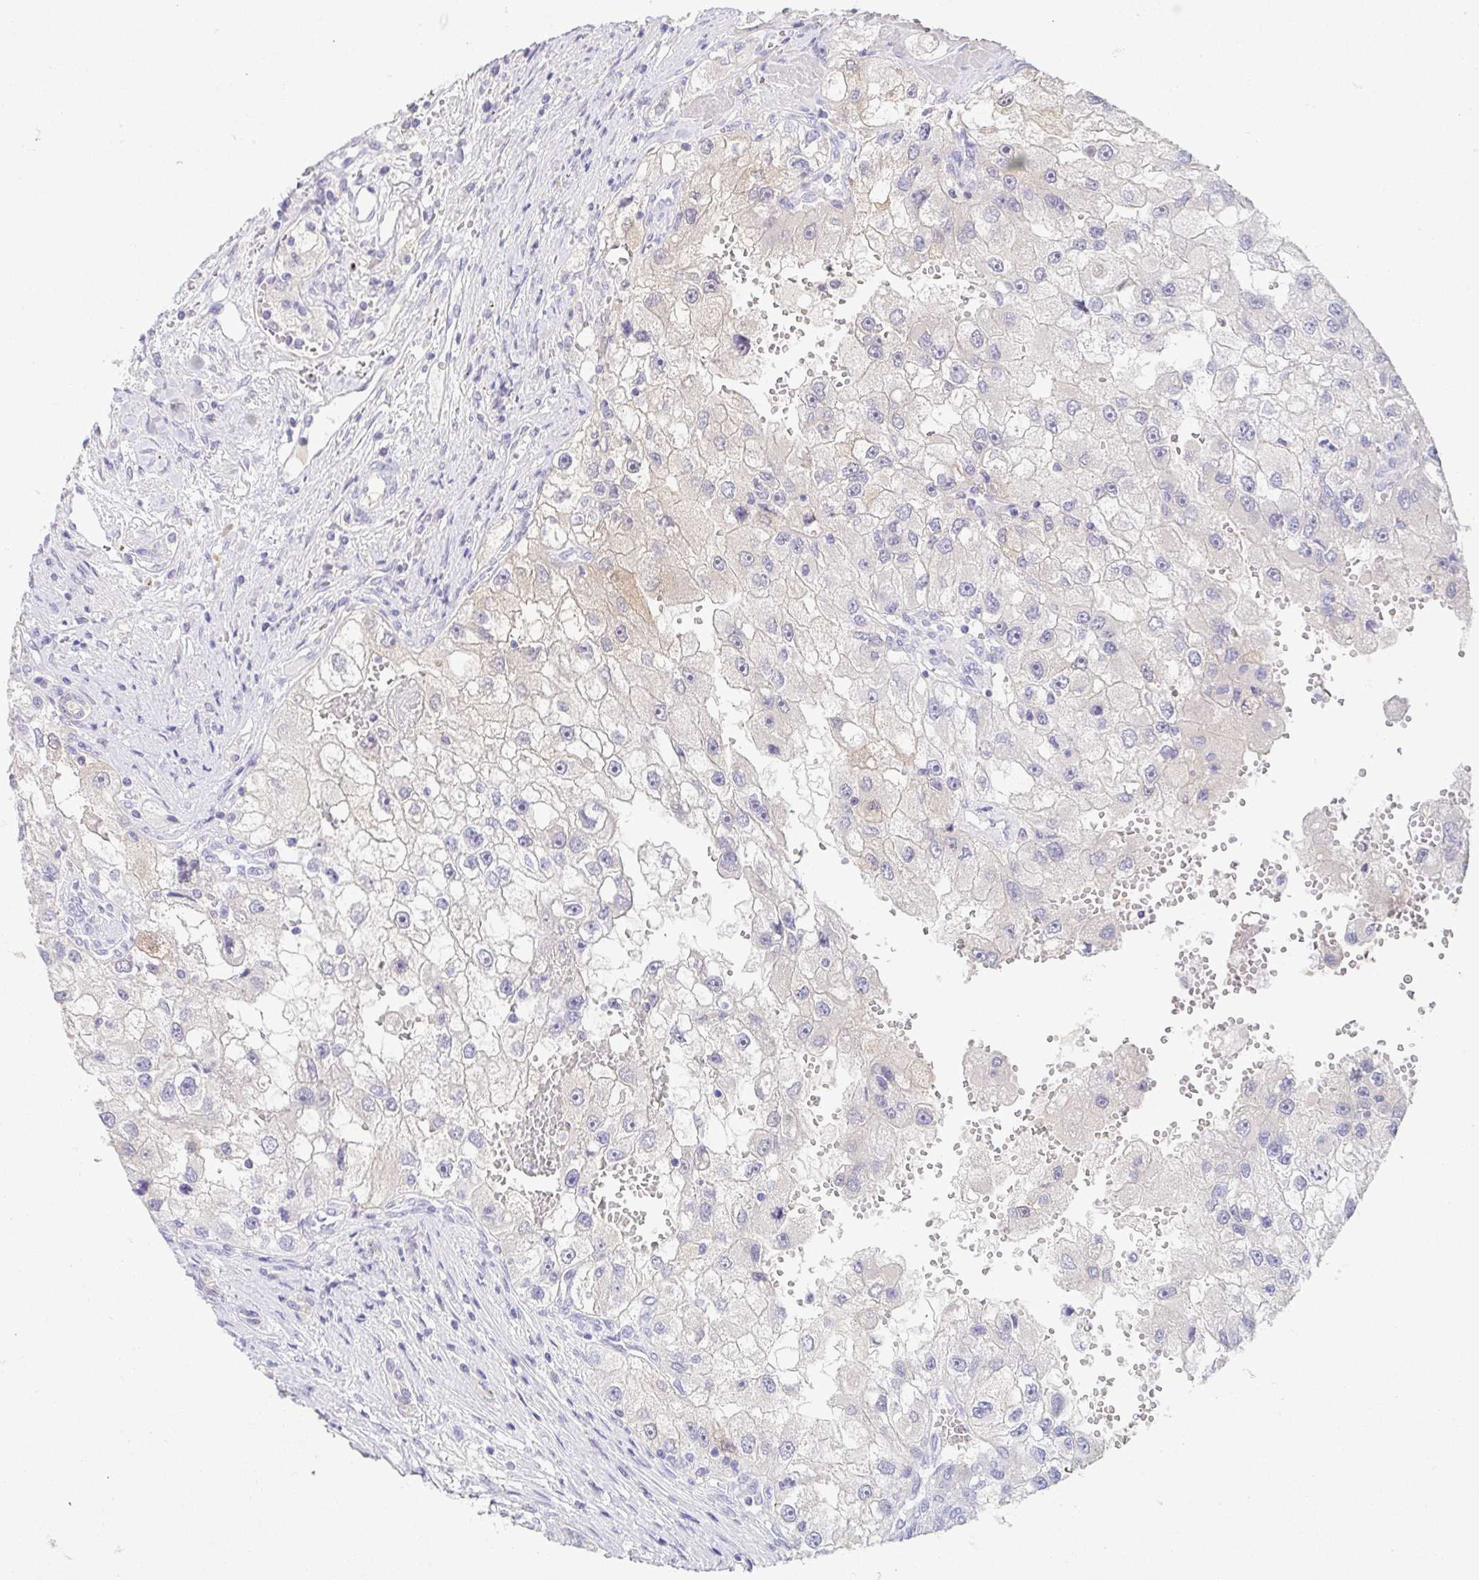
{"staining": {"intensity": "negative", "quantity": "none", "location": "none"}, "tissue": "renal cancer", "cell_type": "Tumor cells", "image_type": "cancer", "snomed": [{"axis": "morphology", "description": "Adenocarcinoma, NOS"}, {"axis": "topography", "description": "Kidney"}], "caption": "Immunohistochemical staining of renal cancer (adenocarcinoma) shows no significant staining in tumor cells.", "gene": "FABP3", "patient": {"sex": "male", "age": 63}}